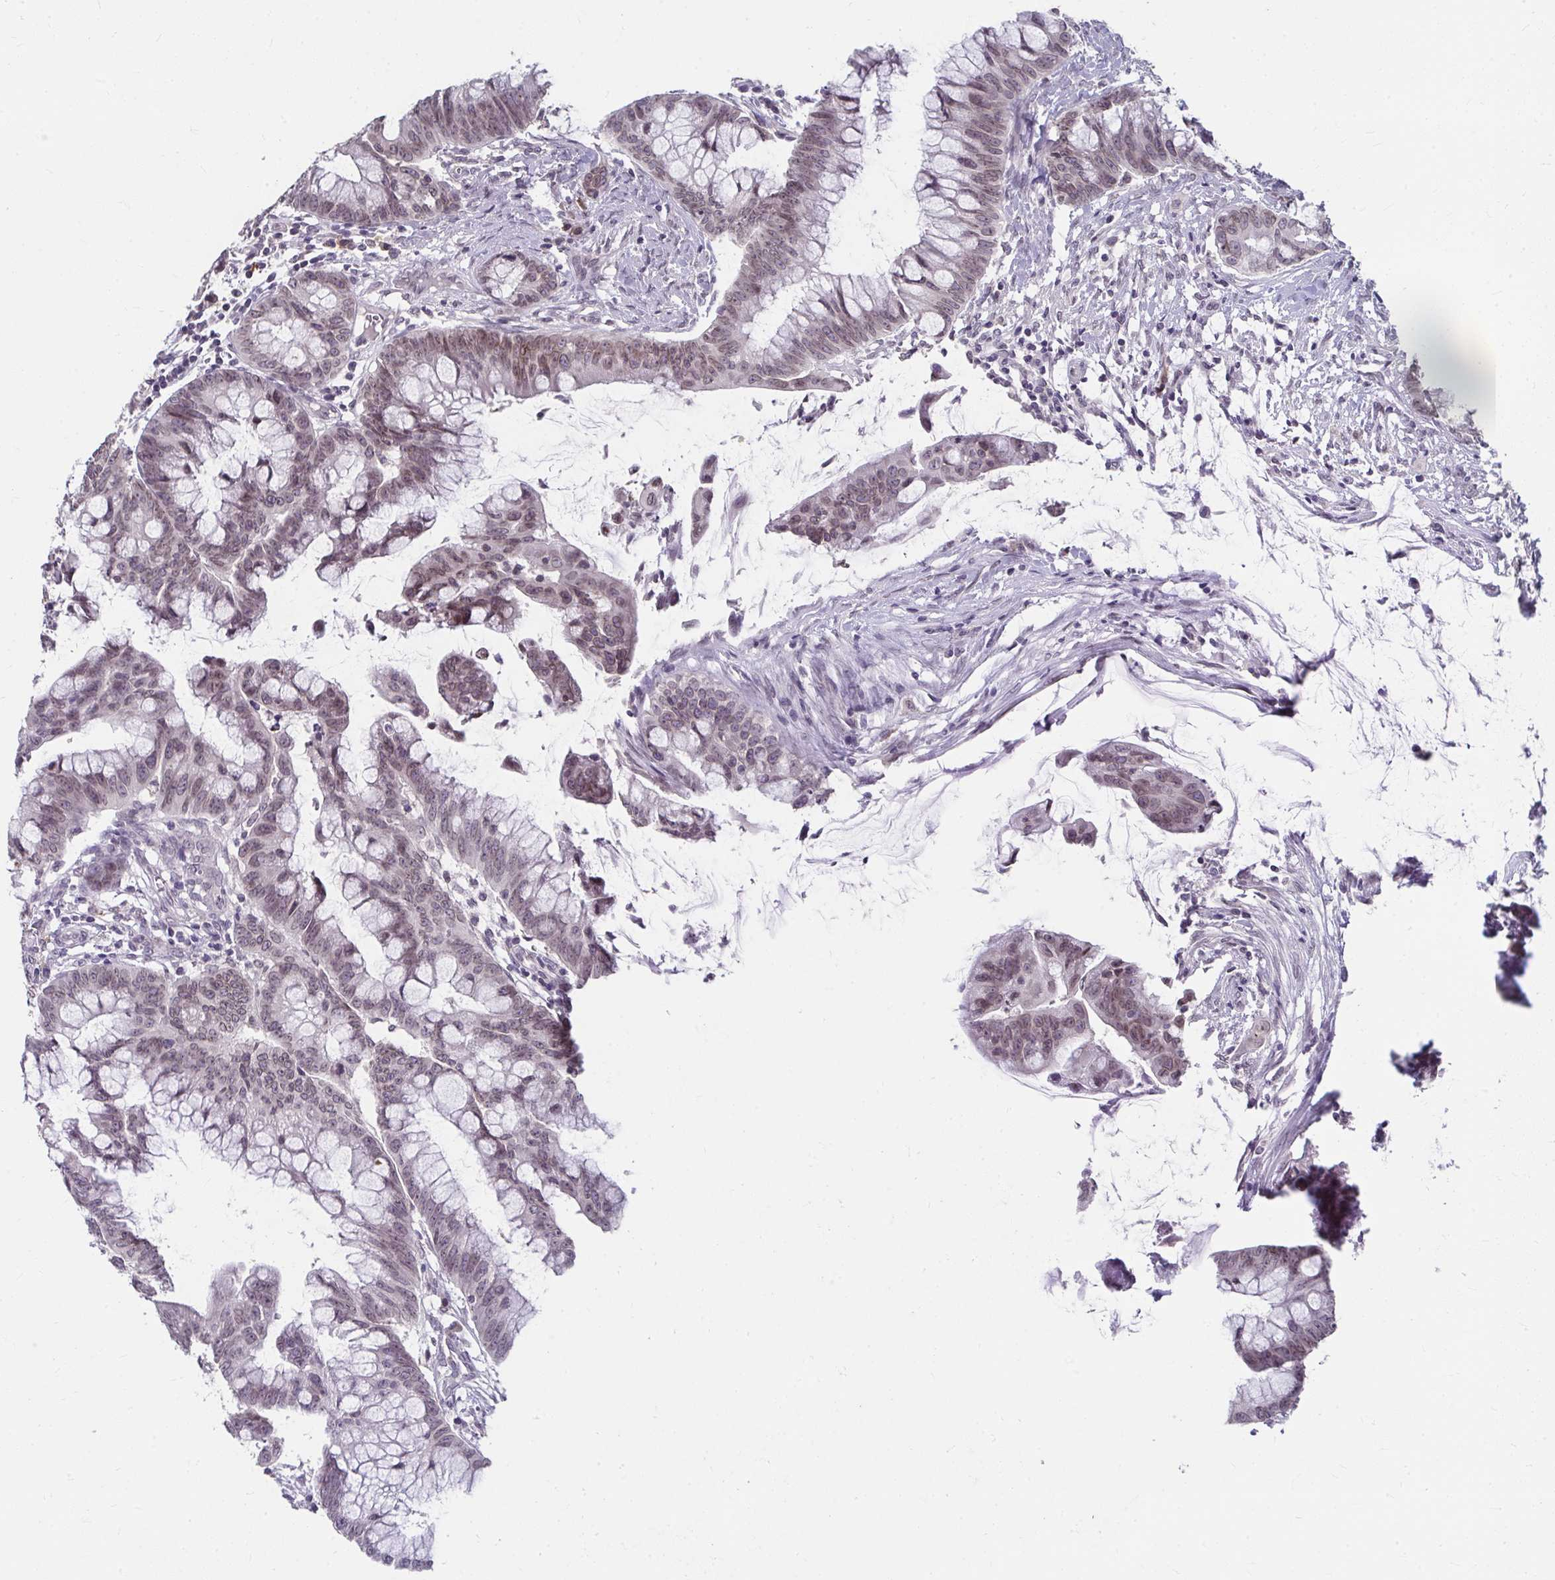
{"staining": {"intensity": "moderate", "quantity": ">75%", "location": "nuclear"}, "tissue": "colorectal cancer", "cell_type": "Tumor cells", "image_type": "cancer", "snomed": [{"axis": "morphology", "description": "Adenocarcinoma, NOS"}, {"axis": "topography", "description": "Colon"}], "caption": "Tumor cells display medium levels of moderate nuclear expression in approximately >75% of cells in human adenocarcinoma (colorectal).", "gene": "NUP133", "patient": {"sex": "male", "age": 62}}